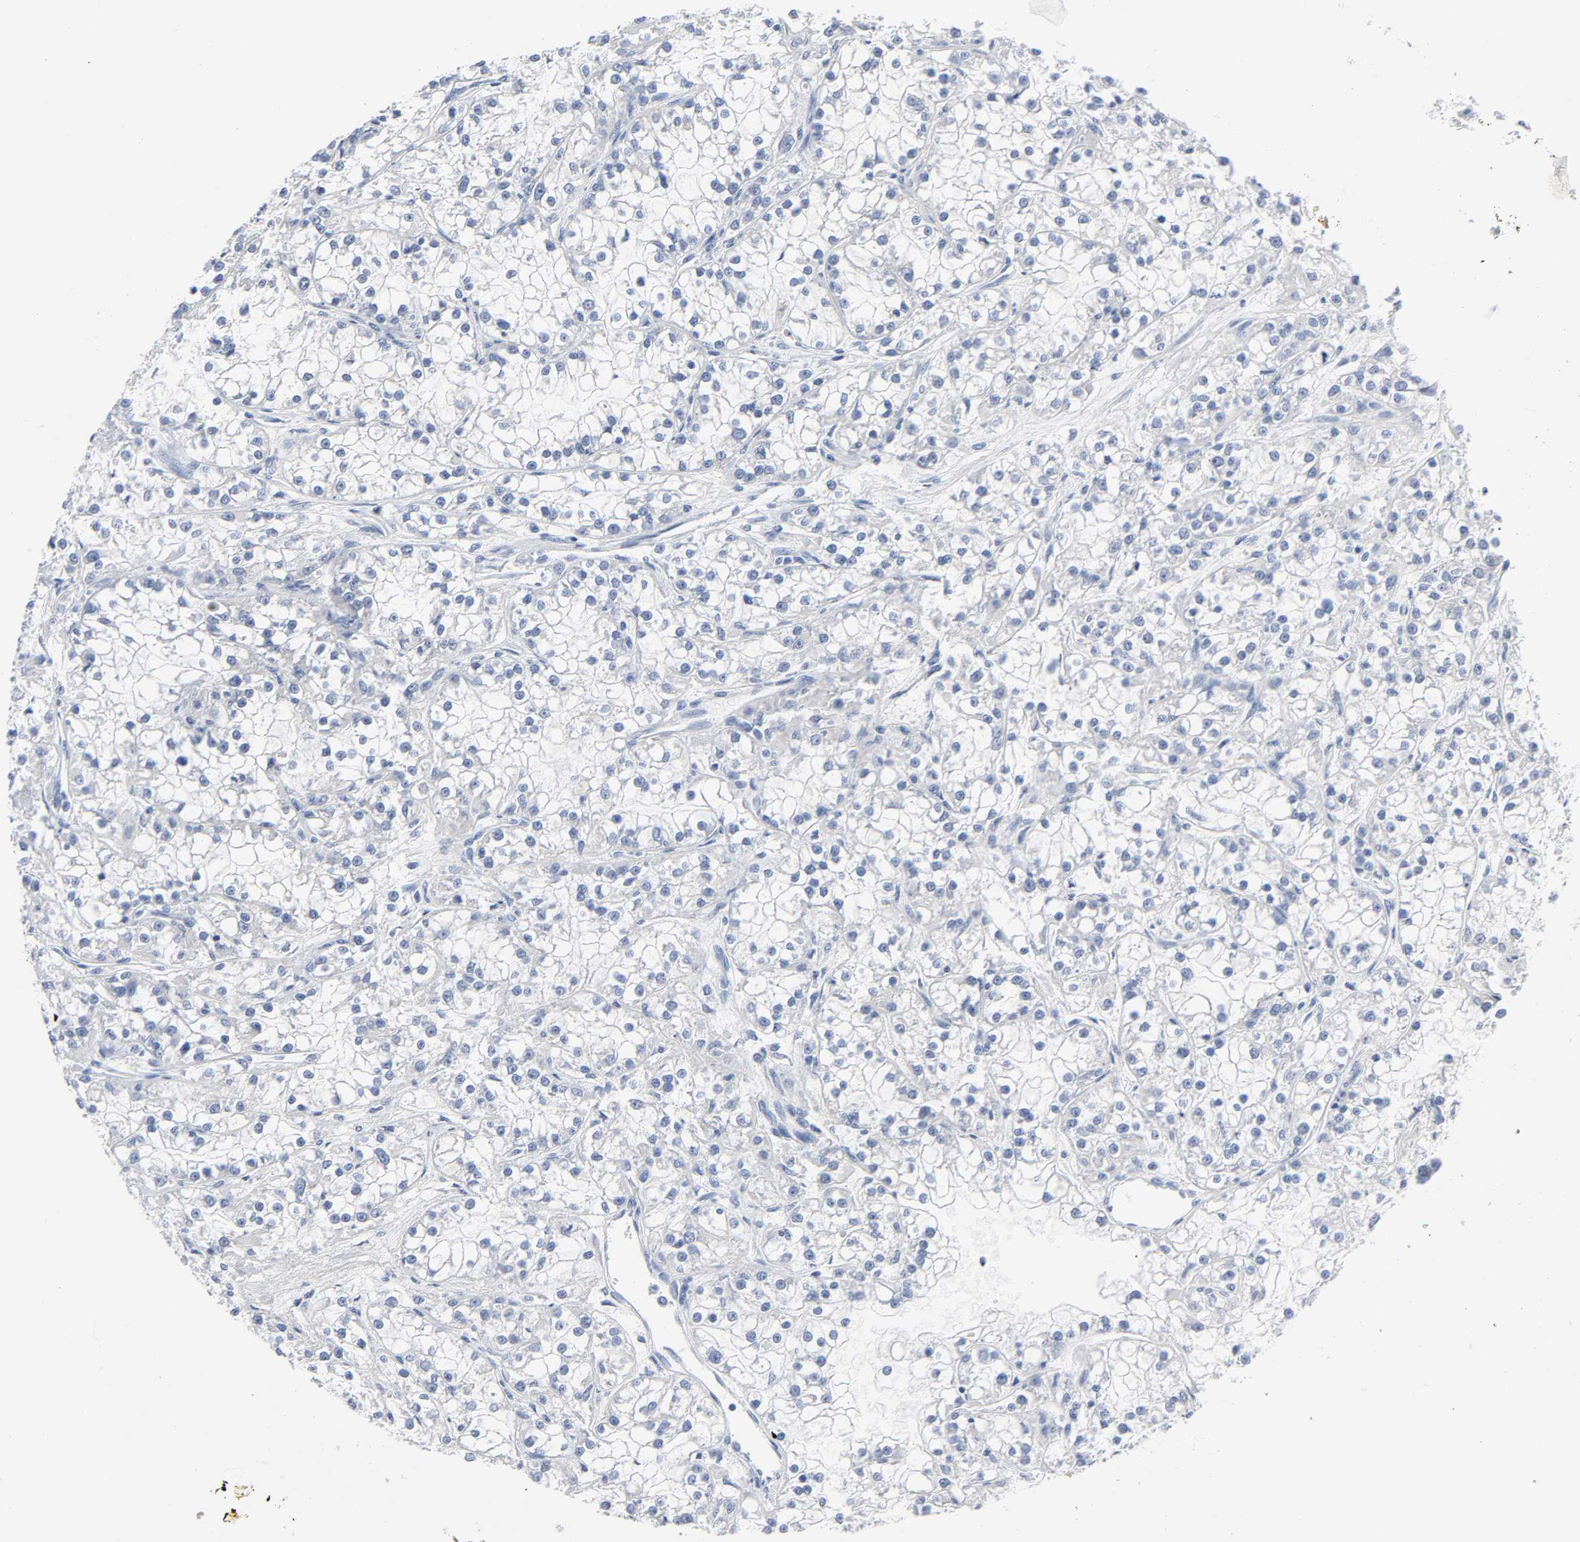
{"staining": {"intensity": "negative", "quantity": "none", "location": "none"}, "tissue": "renal cancer", "cell_type": "Tumor cells", "image_type": "cancer", "snomed": [{"axis": "morphology", "description": "Adenocarcinoma, NOS"}, {"axis": "topography", "description": "Kidney"}], "caption": "DAB (3,3'-diaminobenzidine) immunohistochemical staining of renal cancer (adenocarcinoma) reveals no significant staining in tumor cells.", "gene": "WEE1", "patient": {"sex": "female", "age": 52}}